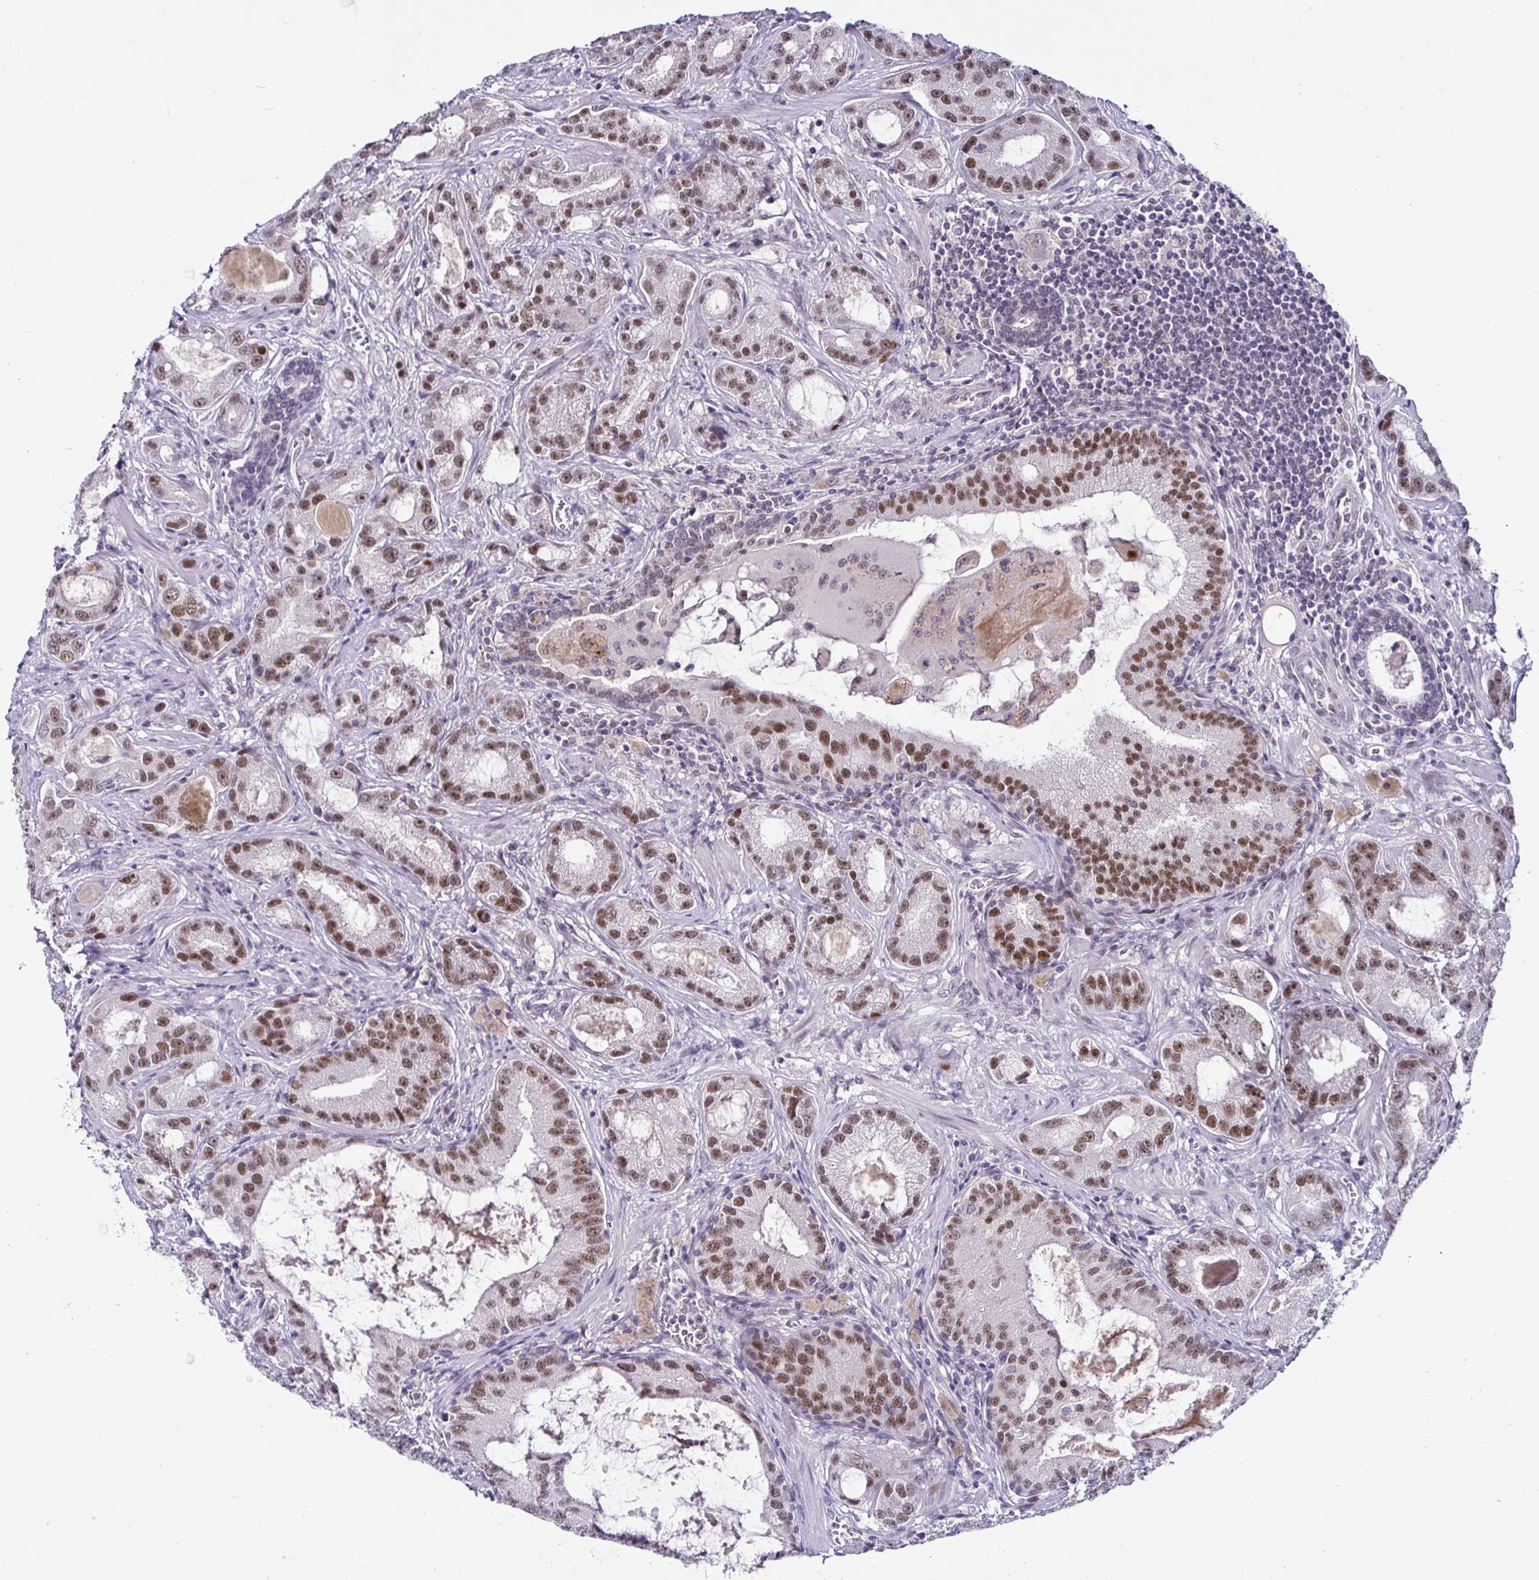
{"staining": {"intensity": "moderate", "quantity": ">75%", "location": "nuclear"}, "tissue": "prostate cancer", "cell_type": "Tumor cells", "image_type": "cancer", "snomed": [{"axis": "morphology", "description": "Adenocarcinoma, High grade"}, {"axis": "topography", "description": "Prostate"}], "caption": "IHC micrograph of prostate cancer stained for a protein (brown), which reveals medium levels of moderate nuclear staining in about >75% of tumor cells.", "gene": "NUP188", "patient": {"sex": "male", "age": 65}}